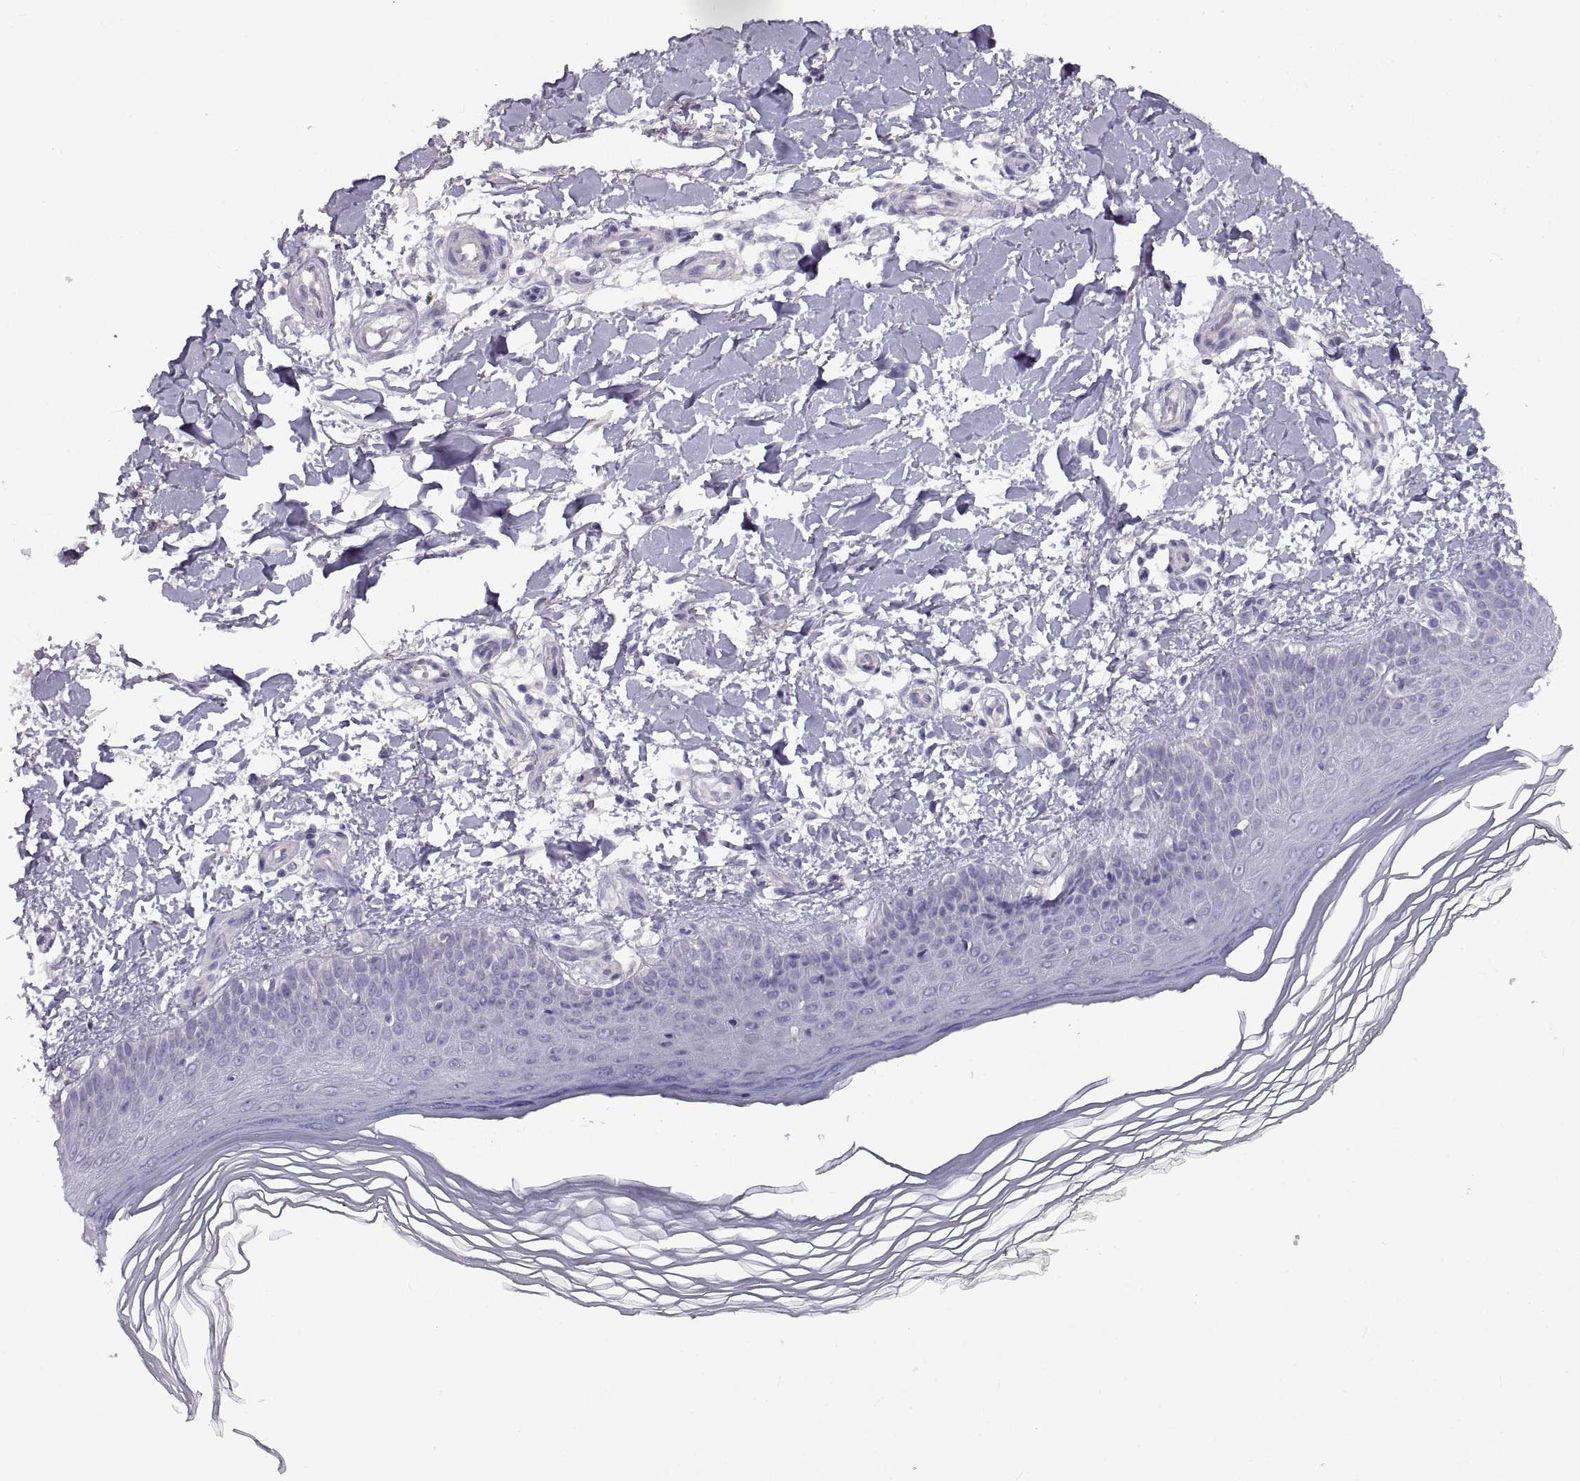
{"staining": {"intensity": "negative", "quantity": "none", "location": "none"}, "tissue": "skin", "cell_type": "Fibroblasts", "image_type": "normal", "snomed": [{"axis": "morphology", "description": "Normal tissue, NOS"}, {"axis": "topography", "description": "Skin"}], "caption": "IHC histopathology image of benign skin: human skin stained with DAB reveals no significant protein positivity in fibroblasts.", "gene": "CRYBB3", "patient": {"sex": "female", "age": 62}}